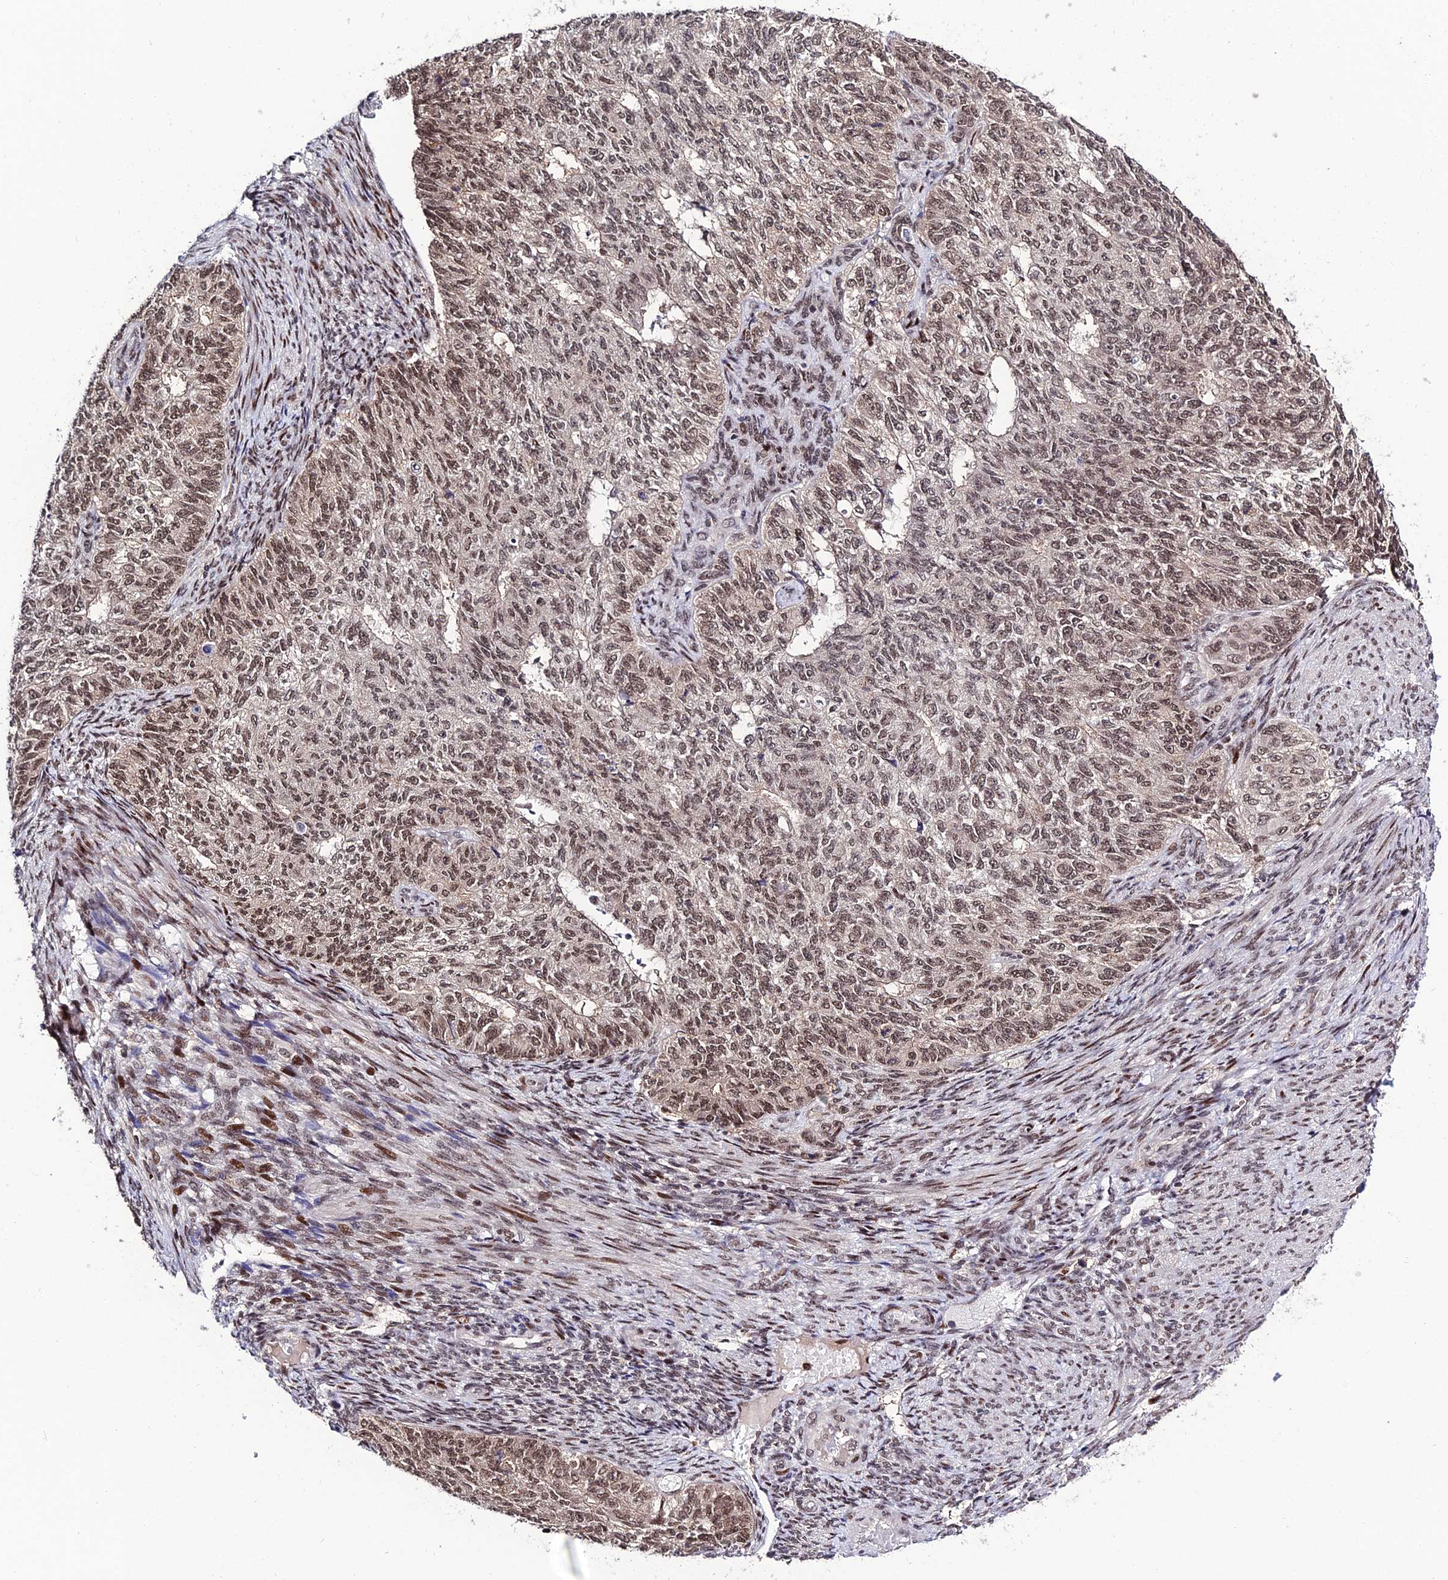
{"staining": {"intensity": "moderate", "quantity": ">75%", "location": "nuclear"}, "tissue": "endometrial cancer", "cell_type": "Tumor cells", "image_type": "cancer", "snomed": [{"axis": "morphology", "description": "Adenocarcinoma, NOS"}, {"axis": "topography", "description": "Endometrium"}], "caption": "DAB (3,3'-diaminobenzidine) immunohistochemical staining of adenocarcinoma (endometrial) shows moderate nuclear protein staining in about >75% of tumor cells. Nuclei are stained in blue.", "gene": "SYT15", "patient": {"sex": "female", "age": 32}}